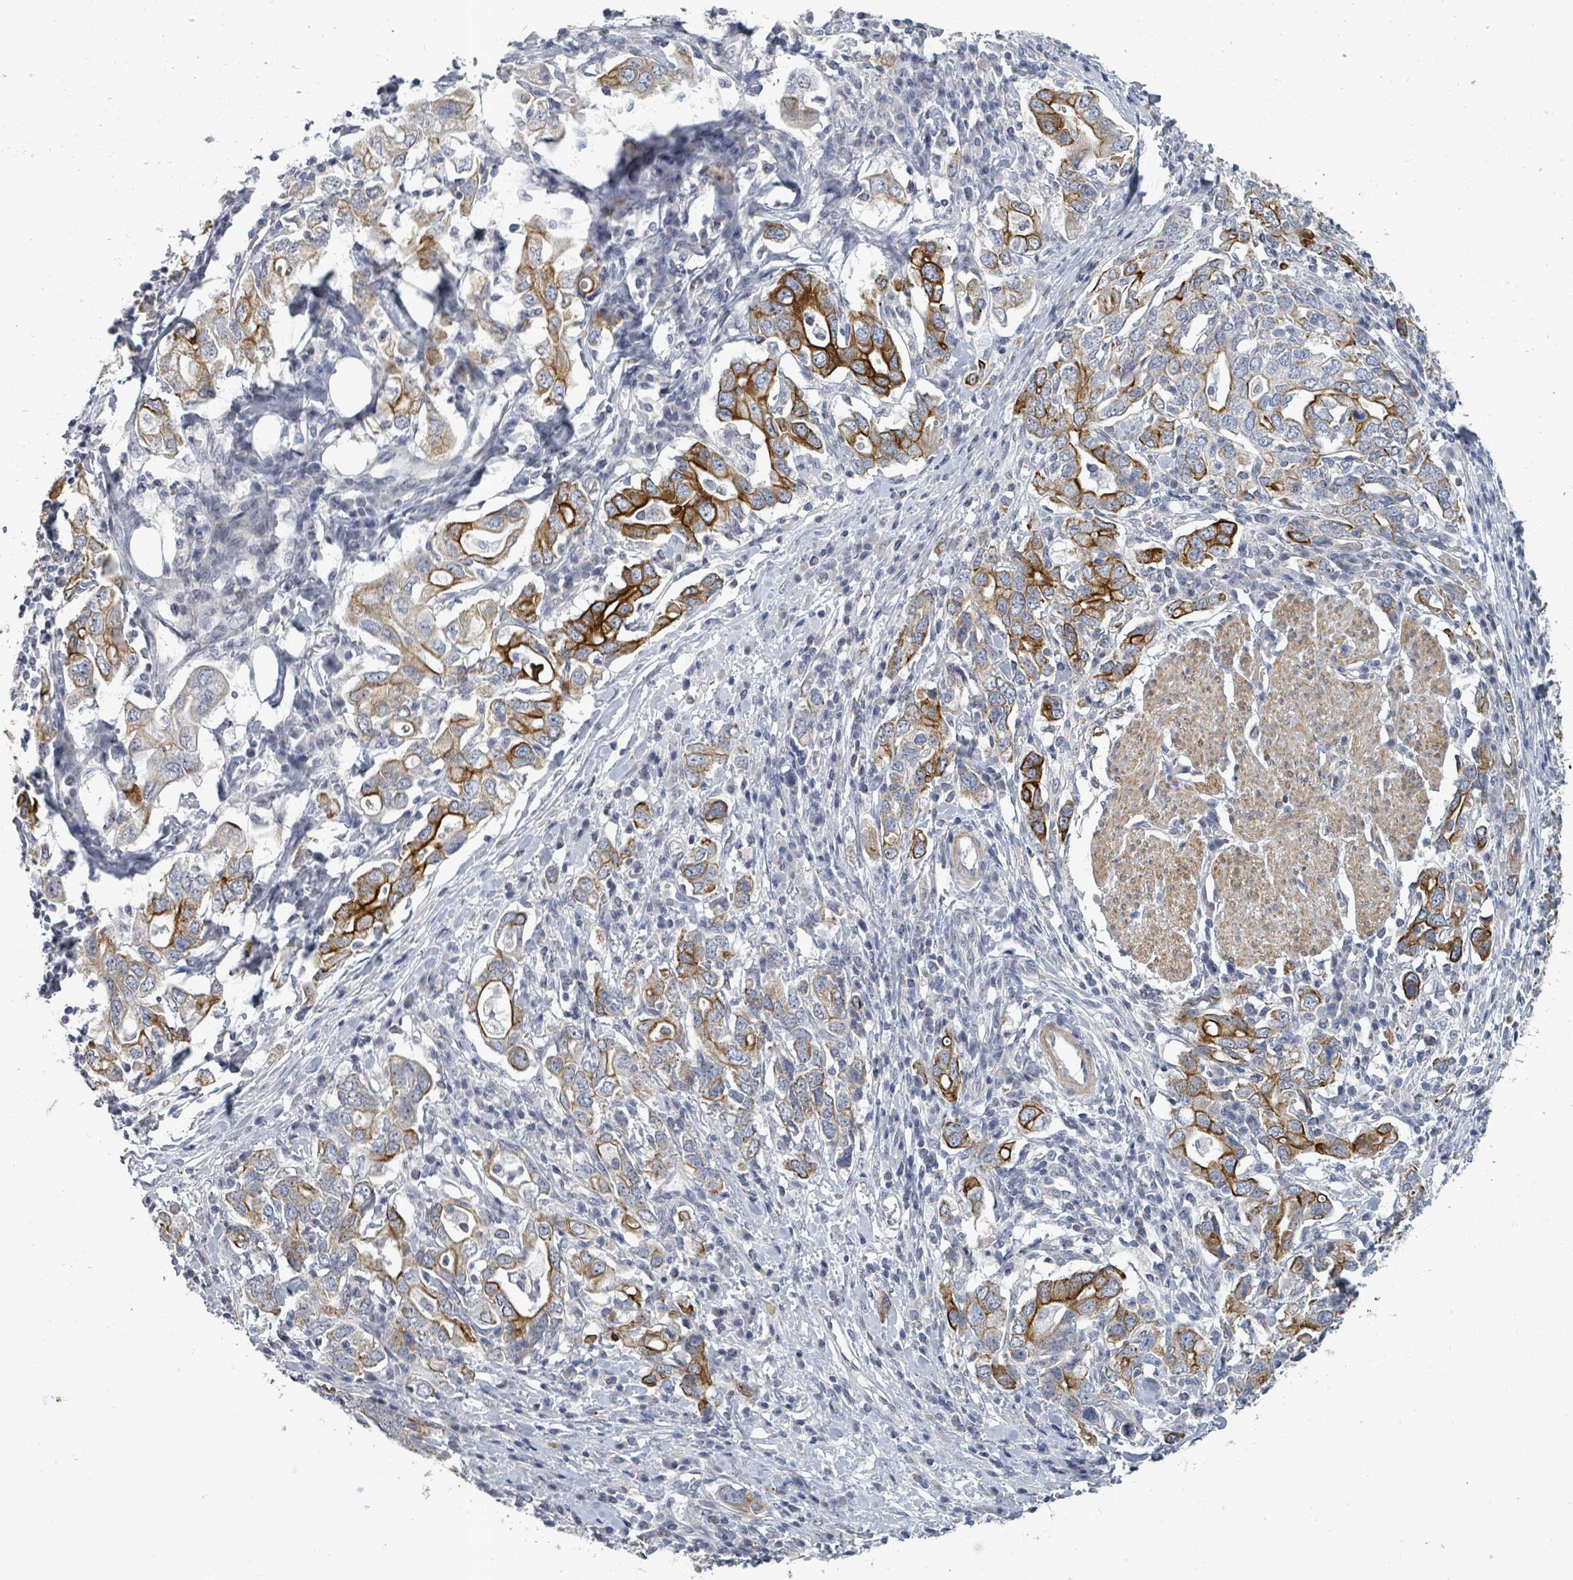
{"staining": {"intensity": "strong", "quantity": "25%-75%", "location": "cytoplasmic/membranous"}, "tissue": "stomach cancer", "cell_type": "Tumor cells", "image_type": "cancer", "snomed": [{"axis": "morphology", "description": "Adenocarcinoma, NOS"}, {"axis": "topography", "description": "Stomach, upper"}, {"axis": "topography", "description": "Stomach"}], "caption": "A histopathology image showing strong cytoplasmic/membranous expression in about 25%-75% of tumor cells in stomach cancer, as visualized by brown immunohistochemical staining.", "gene": "PTPN20", "patient": {"sex": "male", "age": 62}}